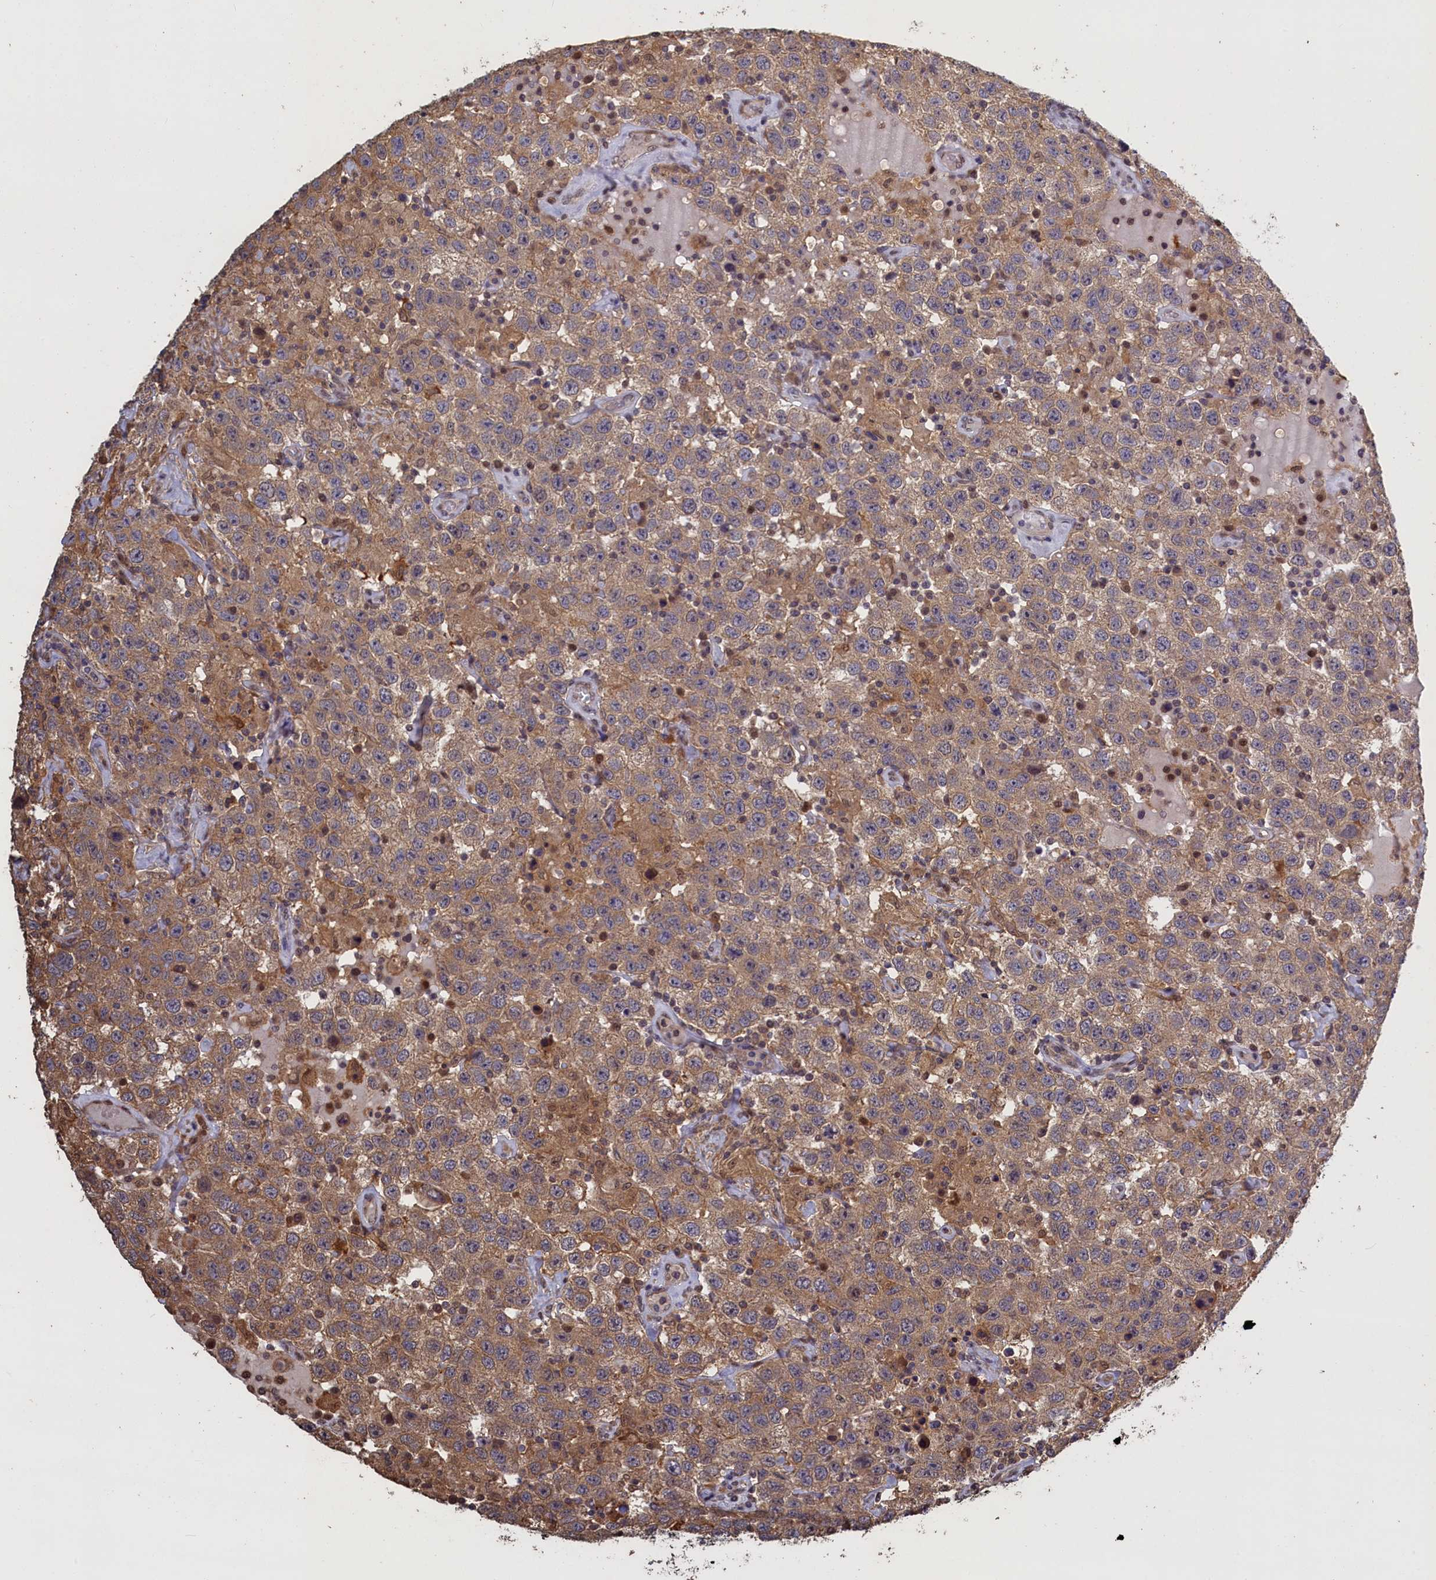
{"staining": {"intensity": "moderate", "quantity": ">75%", "location": "cytoplasmic/membranous"}, "tissue": "testis cancer", "cell_type": "Tumor cells", "image_type": "cancer", "snomed": [{"axis": "morphology", "description": "Seminoma, NOS"}, {"axis": "topography", "description": "Testis"}], "caption": "Protein staining reveals moderate cytoplasmic/membranous positivity in about >75% of tumor cells in testis seminoma.", "gene": "UCHL3", "patient": {"sex": "male", "age": 41}}